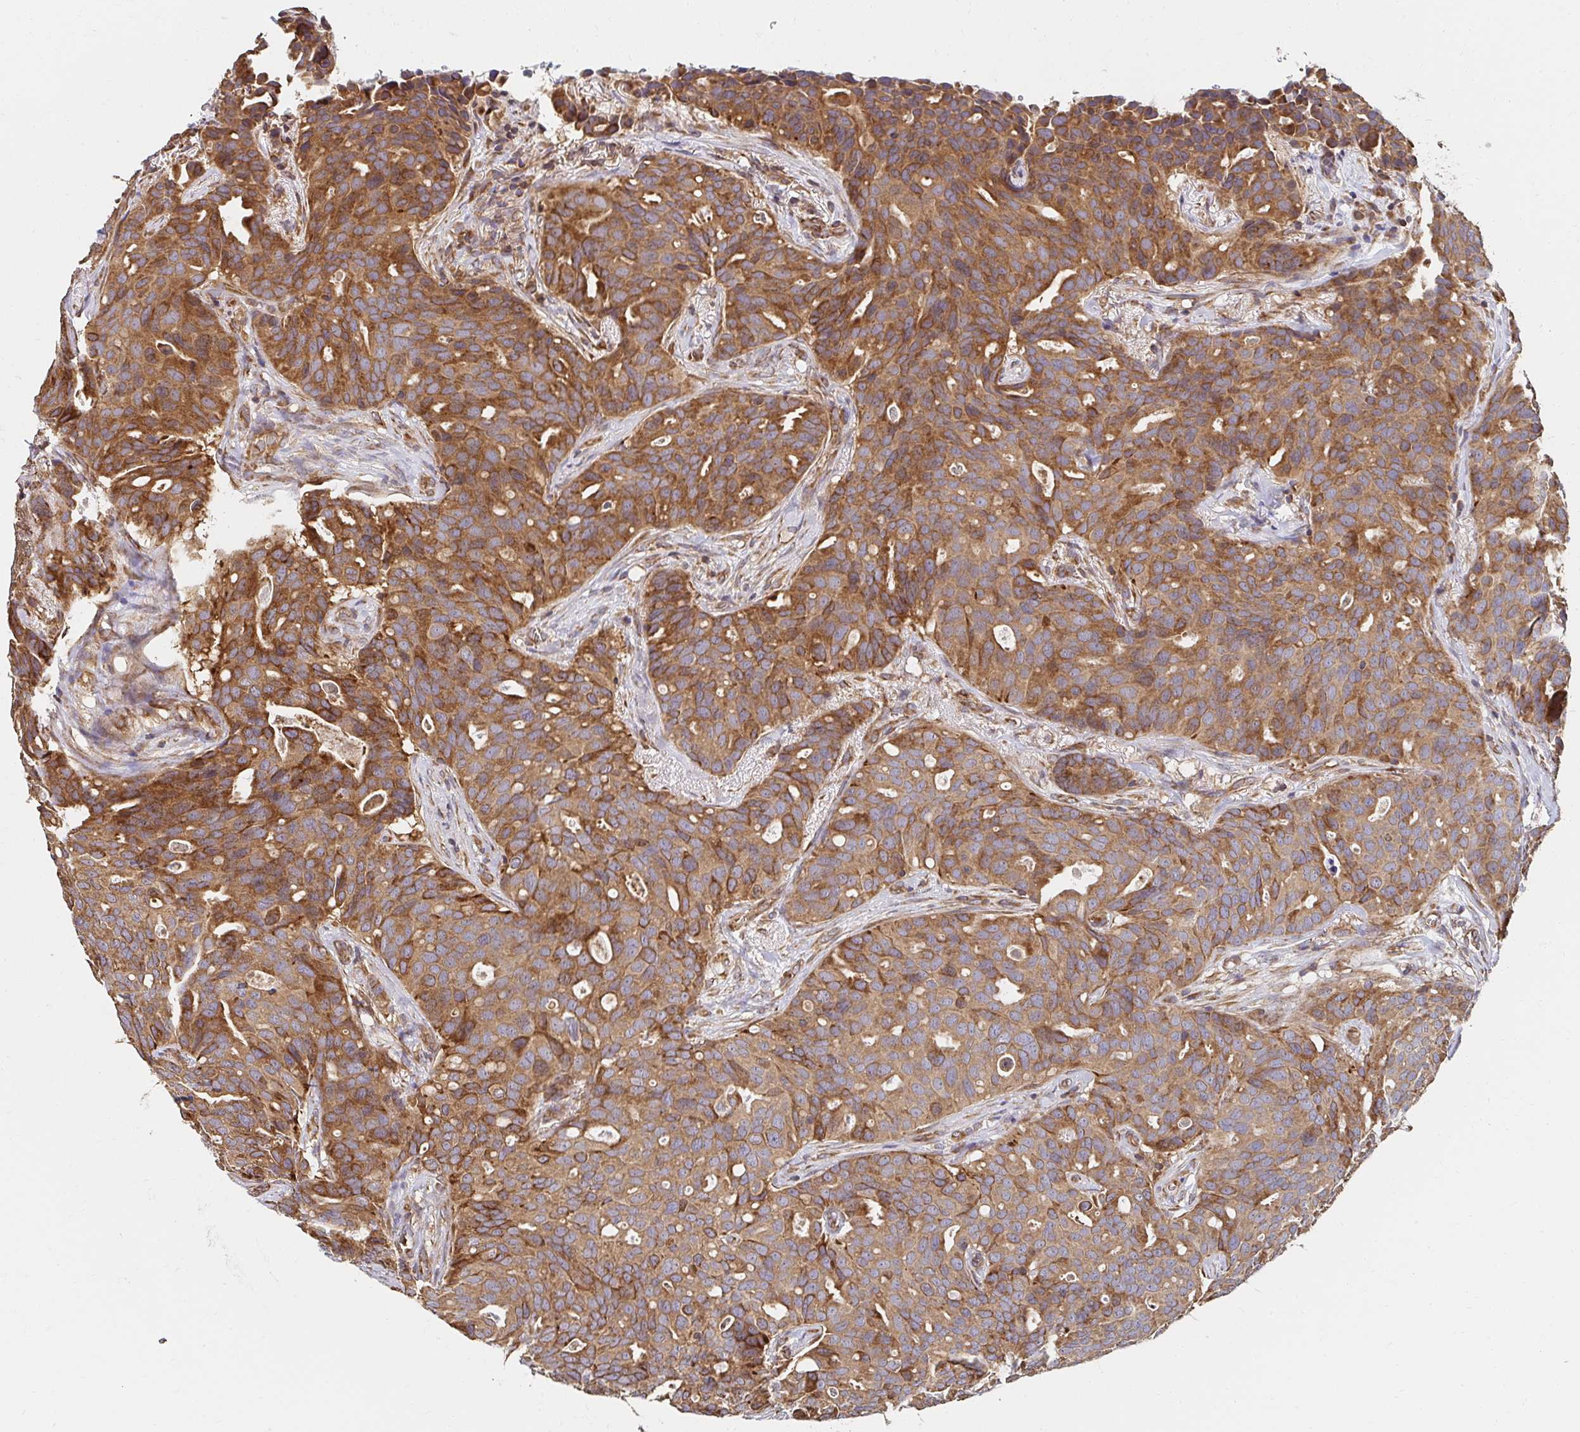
{"staining": {"intensity": "moderate", "quantity": ">75%", "location": "cytoplasmic/membranous"}, "tissue": "breast cancer", "cell_type": "Tumor cells", "image_type": "cancer", "snomed": [{"axis": "morphology", "description": "Duct carcinoma"}, {"axis": "topography", "description": "Breast"}], "caption": "Breast cancer (infiltrating ductal carcinoma) was stained to show a protein in brown. There is medium levels of moderate cytoplasmic/membranous positivity in approximately >75% of tumor cells.", "gene": "APBB1", "patient": {"sex": "female", "age": 54}}